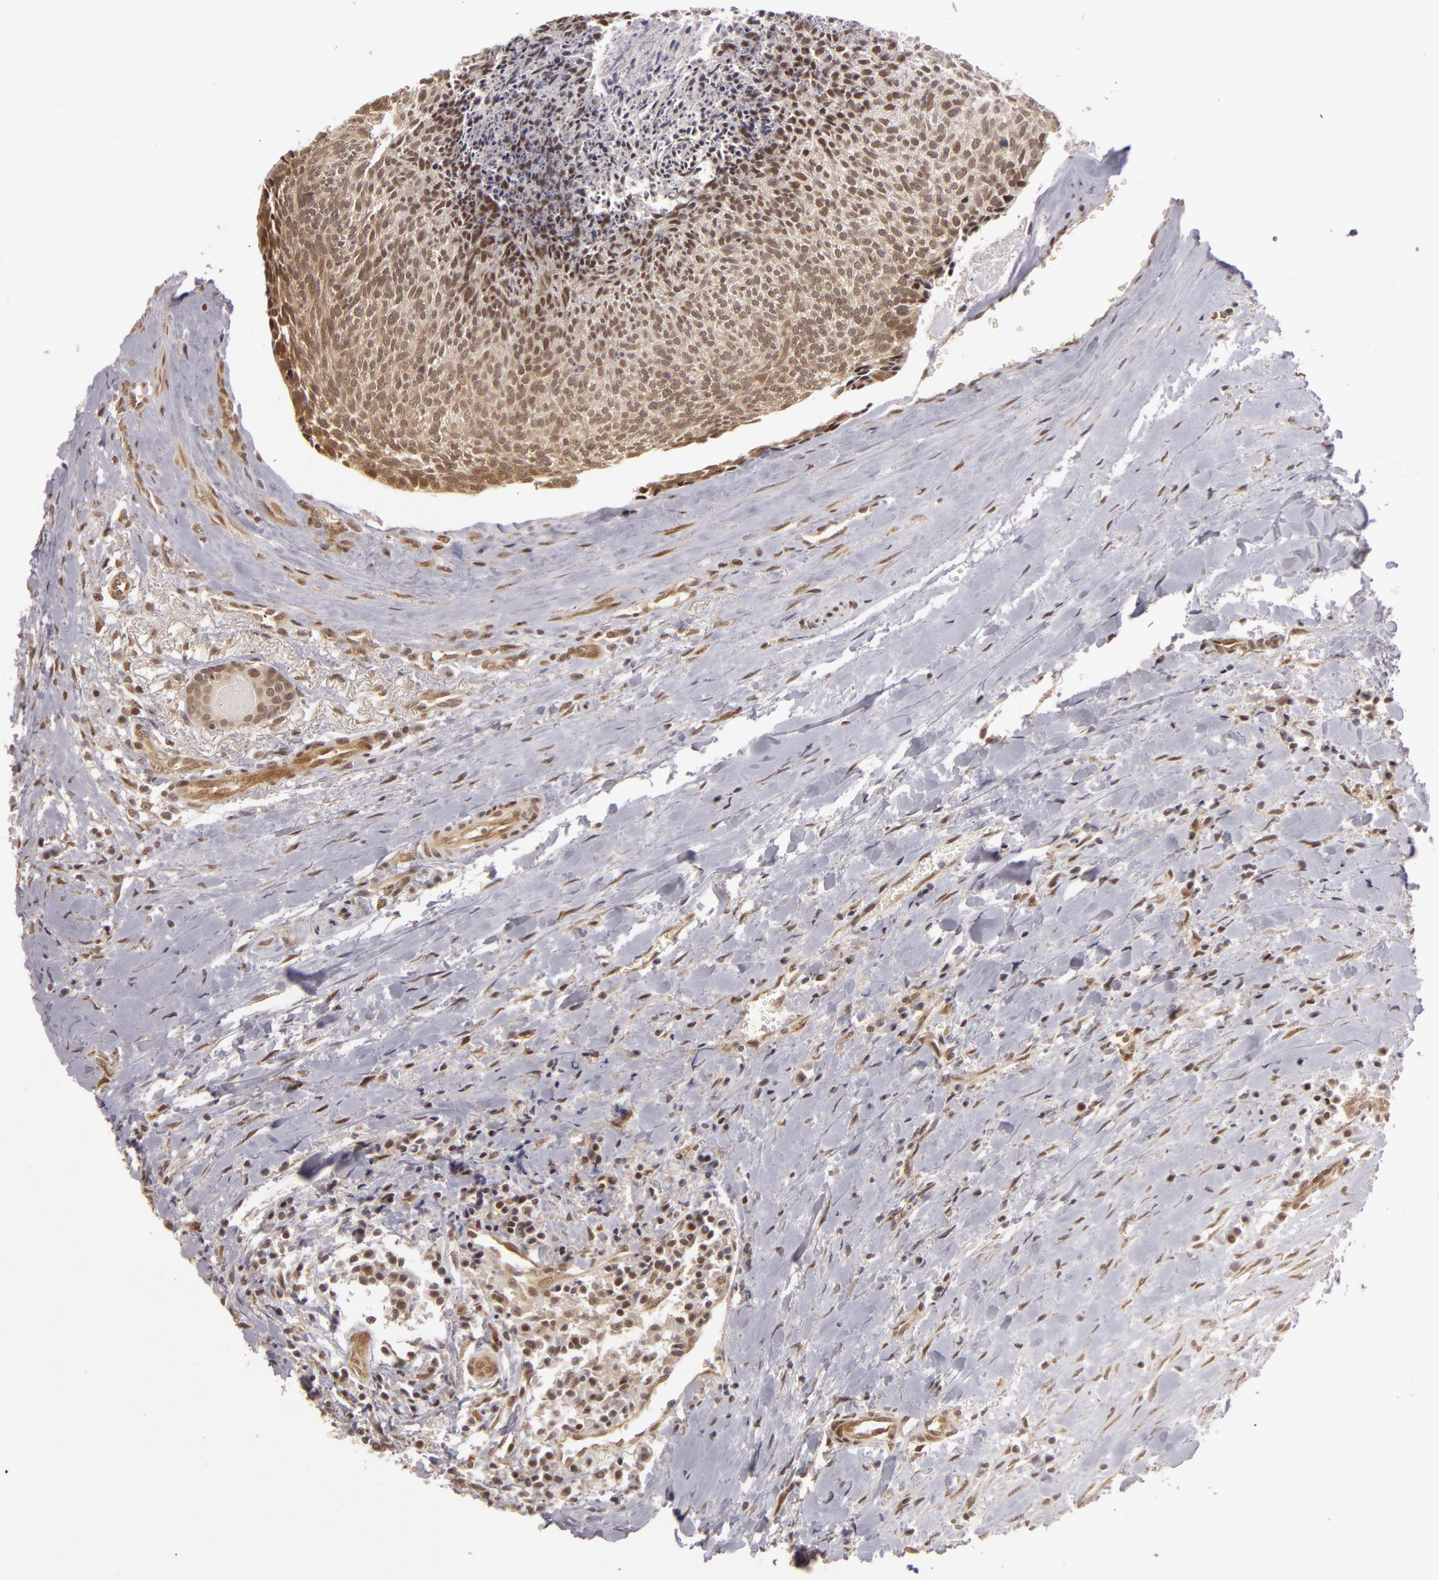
{"staining": {"intensity": "moderate", "quantity": ">75%", "location": "nuclear"}, "tissue": "head and neck cancer", "cell_type": "Tumor cells", "image_type": "cancer", "snomed": [{"axis": "morphology", "description": "Squamous cell carcinoma, NOS"}, {"axis": "topography", "description": "Salivary gland"}, {"axis": "topography", "description": "Head-Neck"}], "caption": "Head and neck squamous cell carcinoma stained with a protein marker displays moderate staining in tumor cells.", "gene": "ZNF133", "patient": {"sex": "male", "age": 70}}